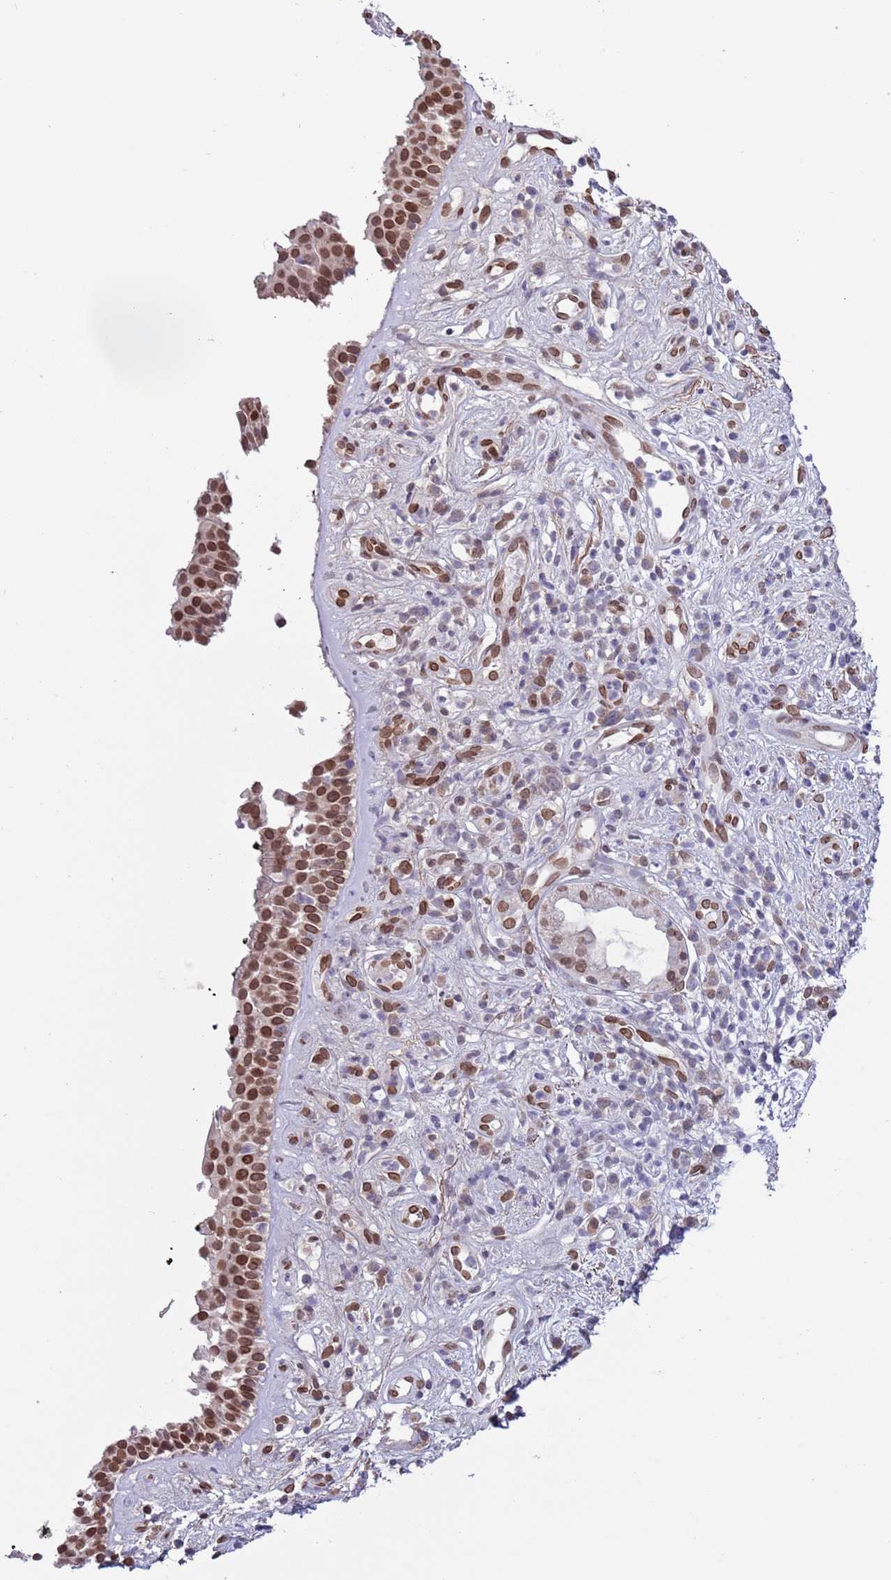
{"staining": {"intensity": "strong", "quantity": ">75%", "location": "nuclear"}, "tissue": "nasopharynx", "cell_type": "Respiratory epithelial cells", "image_type": "normal", "snomed": [{"axis": "morphology", "description": "Normal tissue, NOS"}, {"axis": "morphology", "description": "Squamous cell carcinoma, NOS"}, {"axis": "topography", "description": "Nasopharynx"}, {"axis": "topography", "description": "Head-Neck"}], "caption": "IHC micrograph of benign nasopharynx: human nasopharynx stained using IHC demonstrates high levels of strong protein expression localized specifically in the nuclear of respiratory epithelial cells, appearing as a nuclear brown color.", "gene": "ZGLP1", "patient": {"sex": "male", "age": 85}}